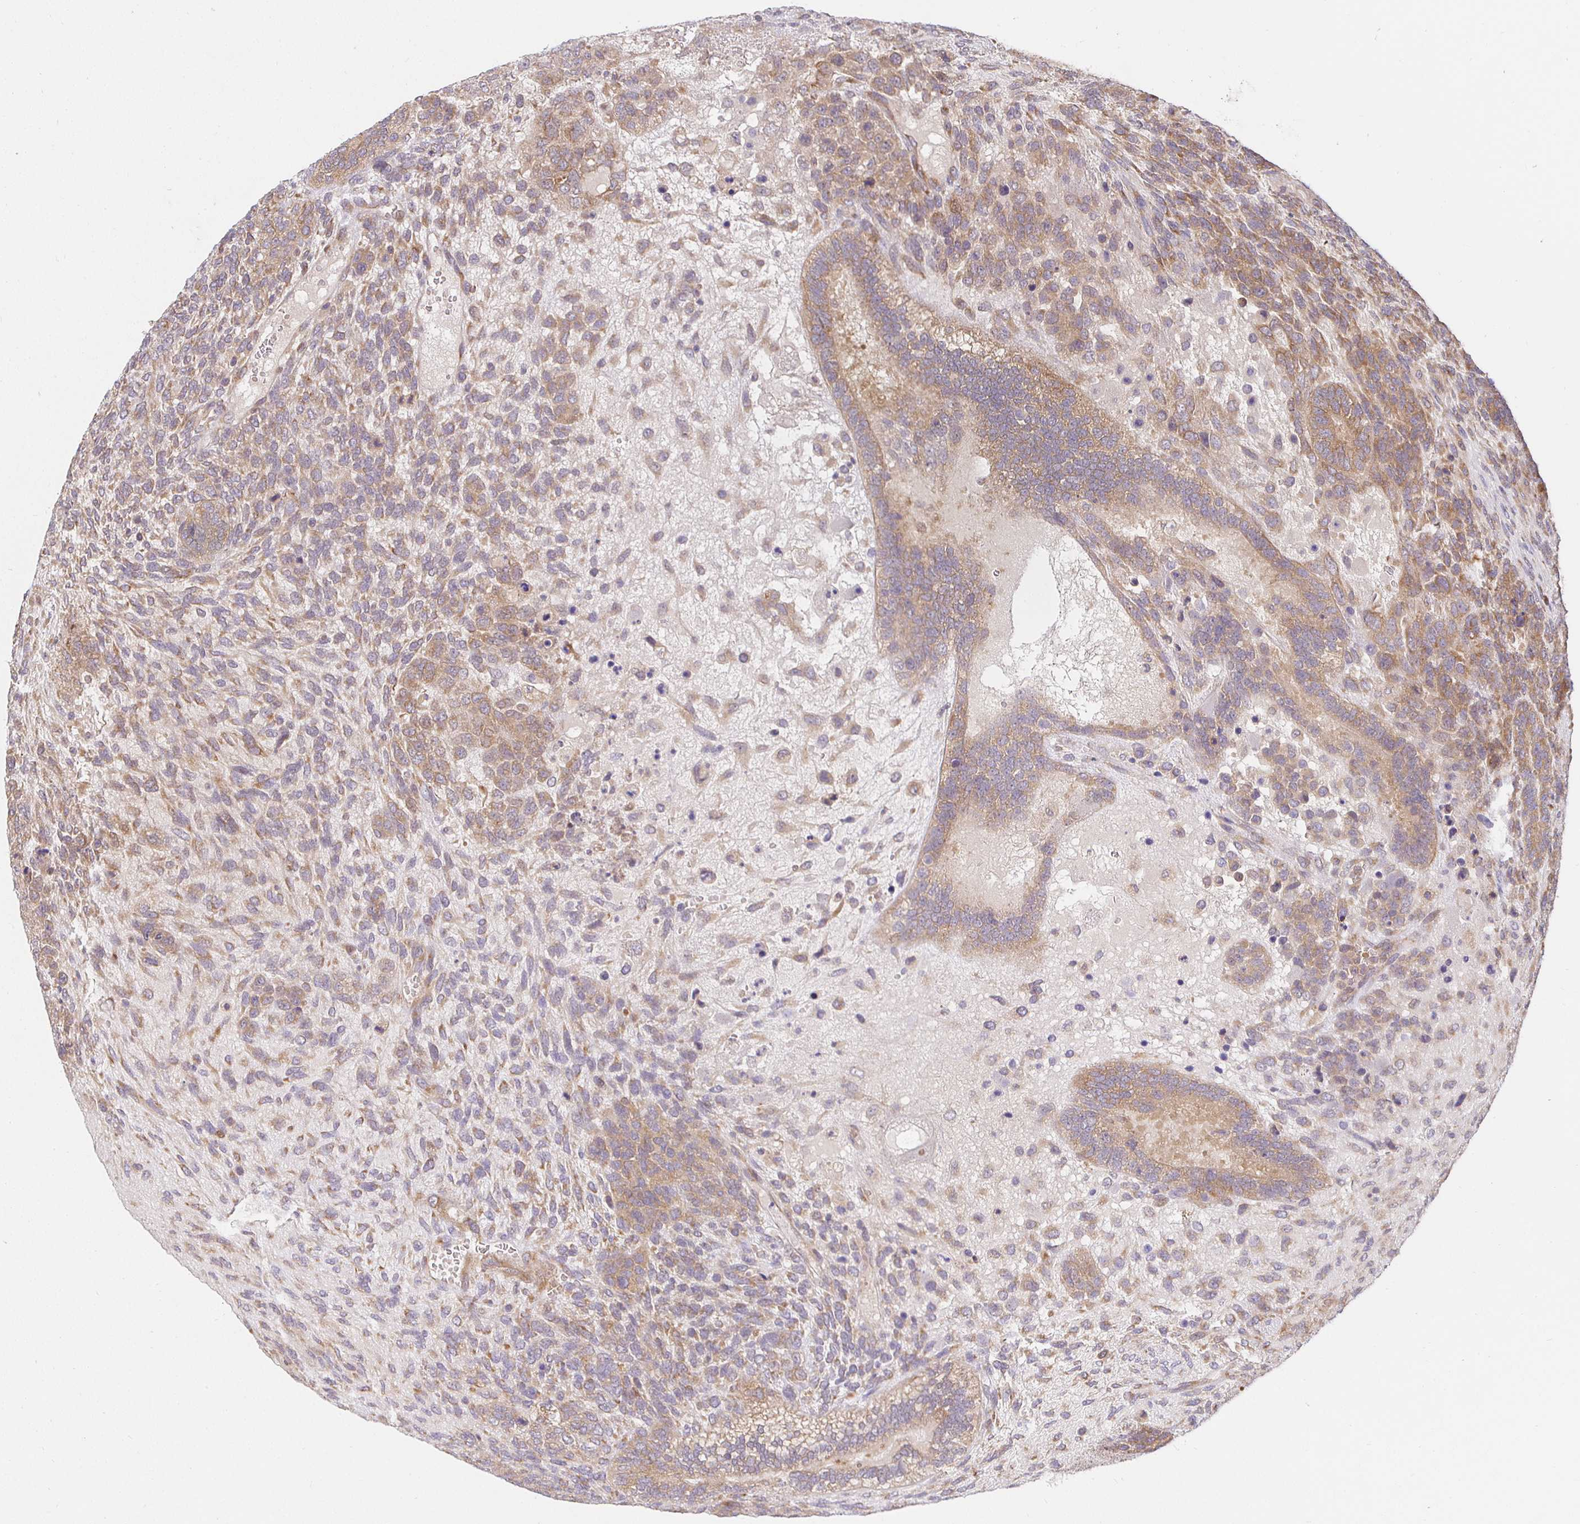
{"staining": {"intensity": "weak", "quantity": "25%-75%", "location": "cytoplasmic/membranous"}, "tissue": "testis cancer", "cell_type": "Tumor cells", "image_type": "cancer", "snomed": [{"axis": "morphology", "description": "Normal tissue, NOS"}, {"axis": "morphology", "description": "Carcinoma, Embryonal, NOS"}, {"axis": "topography", "description": "Testis"}, {"axis": "topography", "description": "Epididymis"}], "caption": "About 25%-75% of tumor cells in human testis embryonal carcinoma demonstrate weak cytoplasmic/membranous protein expression as visualized by brown immunohistochemical staining.", "gene": "IRAK1", "patient": {"sex": "male", "age": 23}}